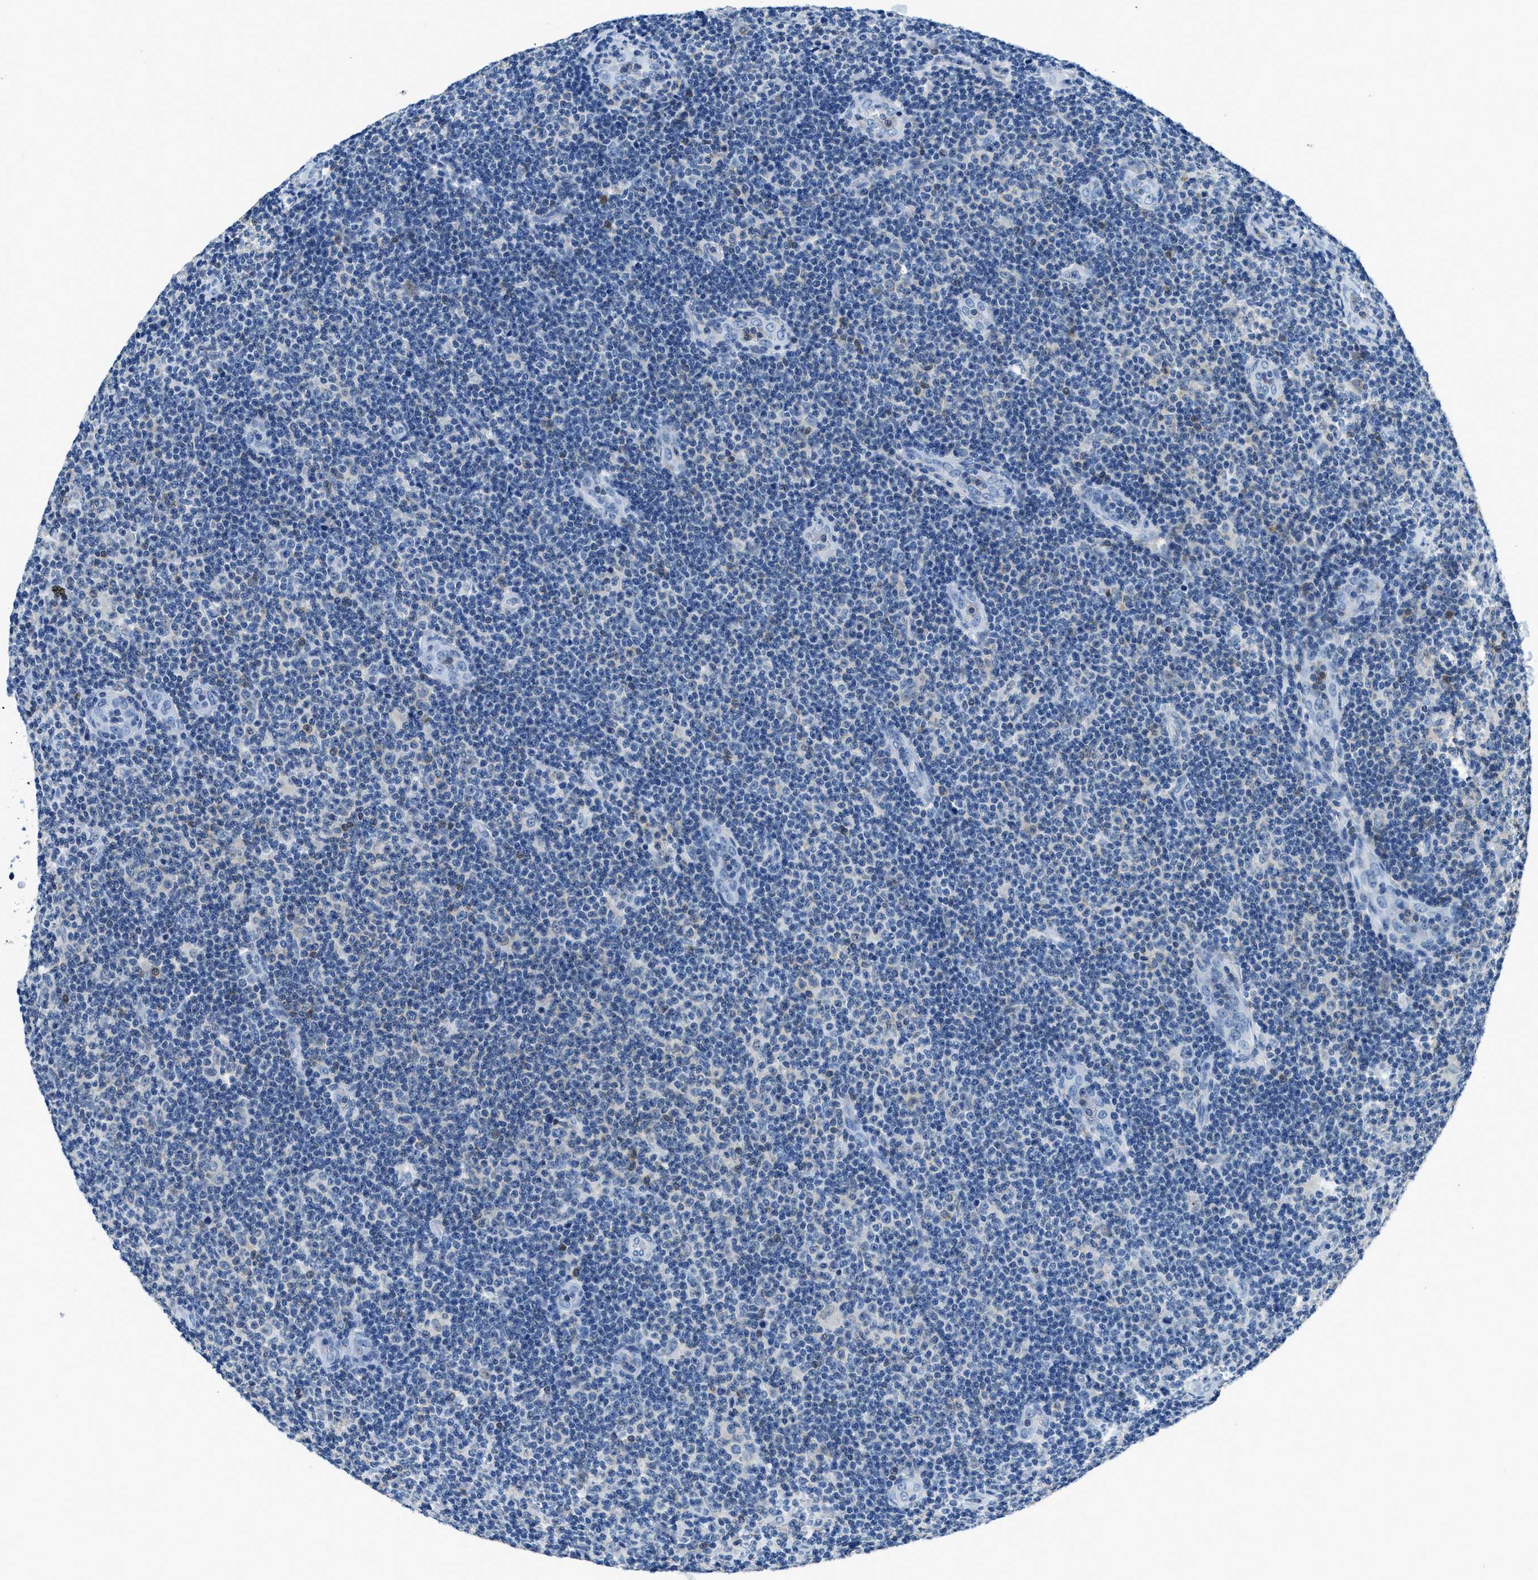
{"staining": {"intensity": "negative", "quantity": "none", "location": "none"}, "tissue": "lymphoma", "cell_type": "Tumor cells", "image_type": "cancer", "snomed": [{"axis": "morphology", "description": "Malignant lymphoma, non-Hodgkin's type, Low grade"}, {"axis": "topography", "description": "Lymph node"}], "caption": "DAB (3,3'-diaminobenzidine) immunohistochemical staining of human malignant lymphoma, non-Hodgkin's type (low-grade) reveals no significant positivity in tumor cells. (Brightfield microscopy of DAB immunohistochemistry (IHC) at high magnification).", "gene": "NFATC2", "patient": {"sex": "male", "age": 83}}